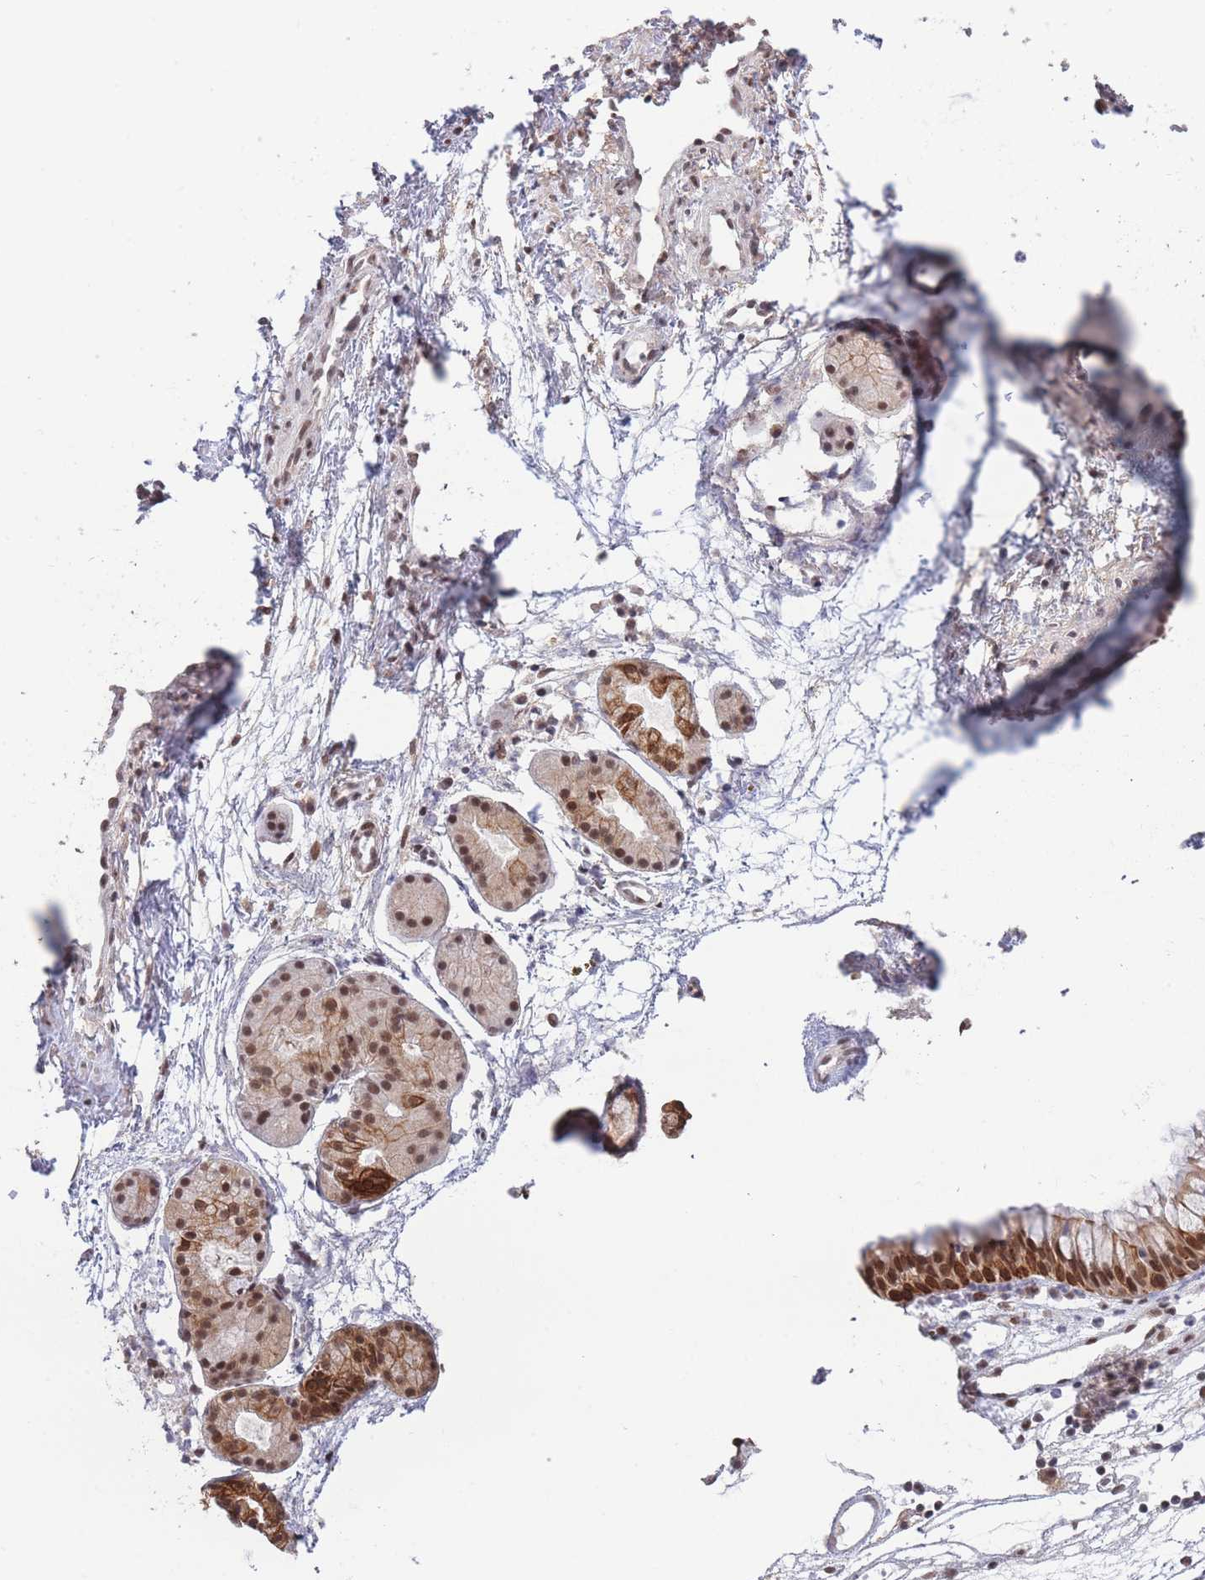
{"staining": {"intensity": "moderate", "quantity": ">75%", "location": "nuclear"}, "tissue": "nasopharynx", "cell_type": "Respiratory epithelial cells", "image_type": "normal", "snomed": [{"axis": "morphology", "description": "Normal tissue, NOS"}, {"axis": "topography", "description": "Nasopharynx"}], "caption": "Immunohistochemical staining of benign human nasopharynx reveals medium levels of moderate nuclear positivity in about >75% of respiratory epithelial cells.", "gene": "CARD8", "patient": {"sex": "male", "age": 82}}